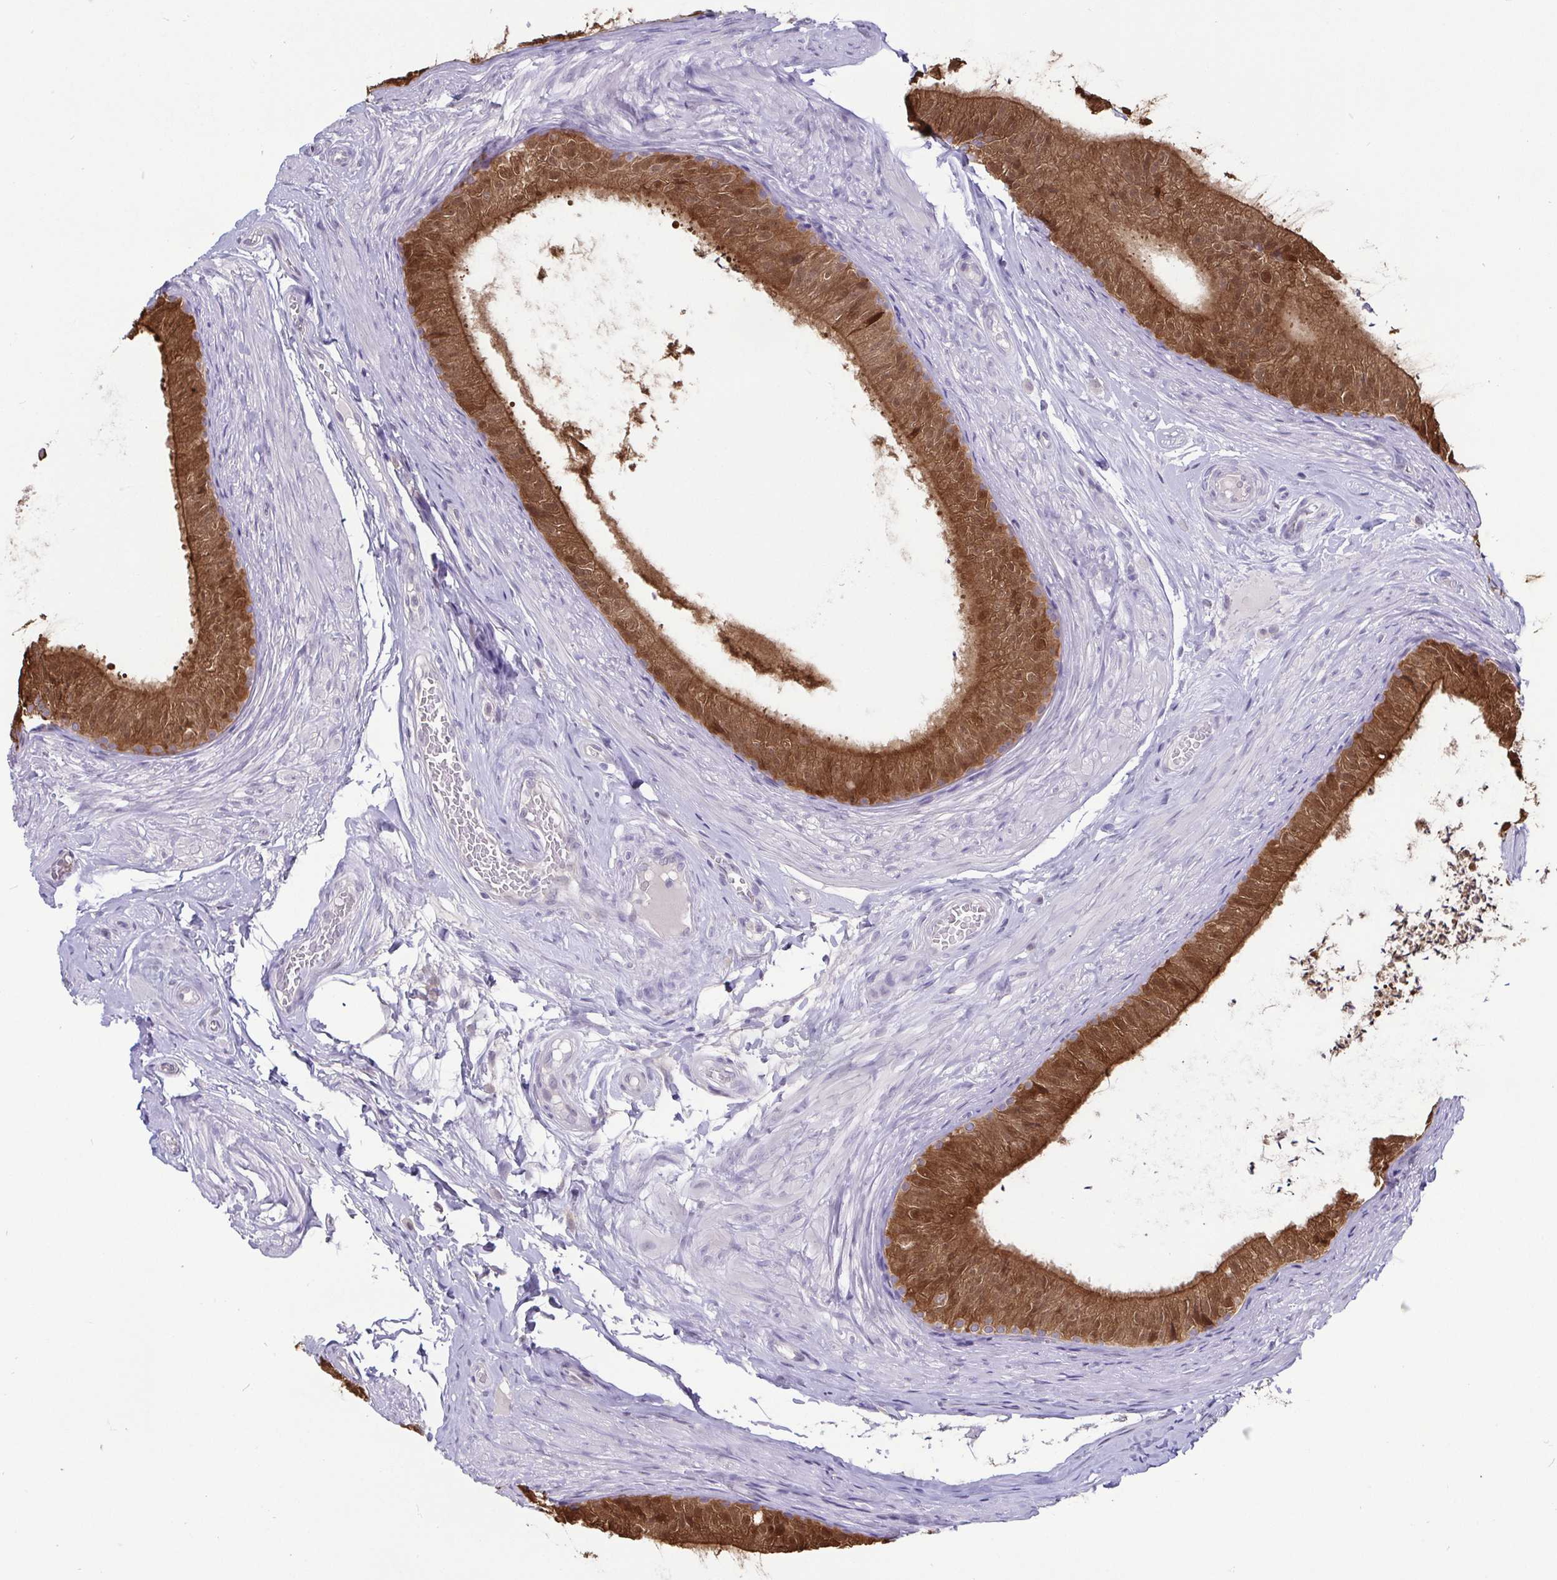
{"staining": {"intensity": "strong", "quantity": ">75%", "location": "cytoplasmic/membranous"}, "tissue": "epididymis", "cell_type": "Glandular cells", "image_type": "normal", "snomed": [{"axis": "morphology", "description": "Normal tissue, NOS"}, {"axis": "topography", "description": "Epididymis, spermatic cord, NOS"}, {"axis": "topography", "description": "Epididymis"}, {"axis": "topography", "description": "Peripheral nerve tissue"}], "caption": "Brown immunohistochemical staining in unremarkable human epididymis demonstrates strong cytoplasmic/membranous expression in about >75% of glandular cells. Nuclei are stained in blue.", "gene": "IDH1", "patient": {"sex": "male", "age": 29}}